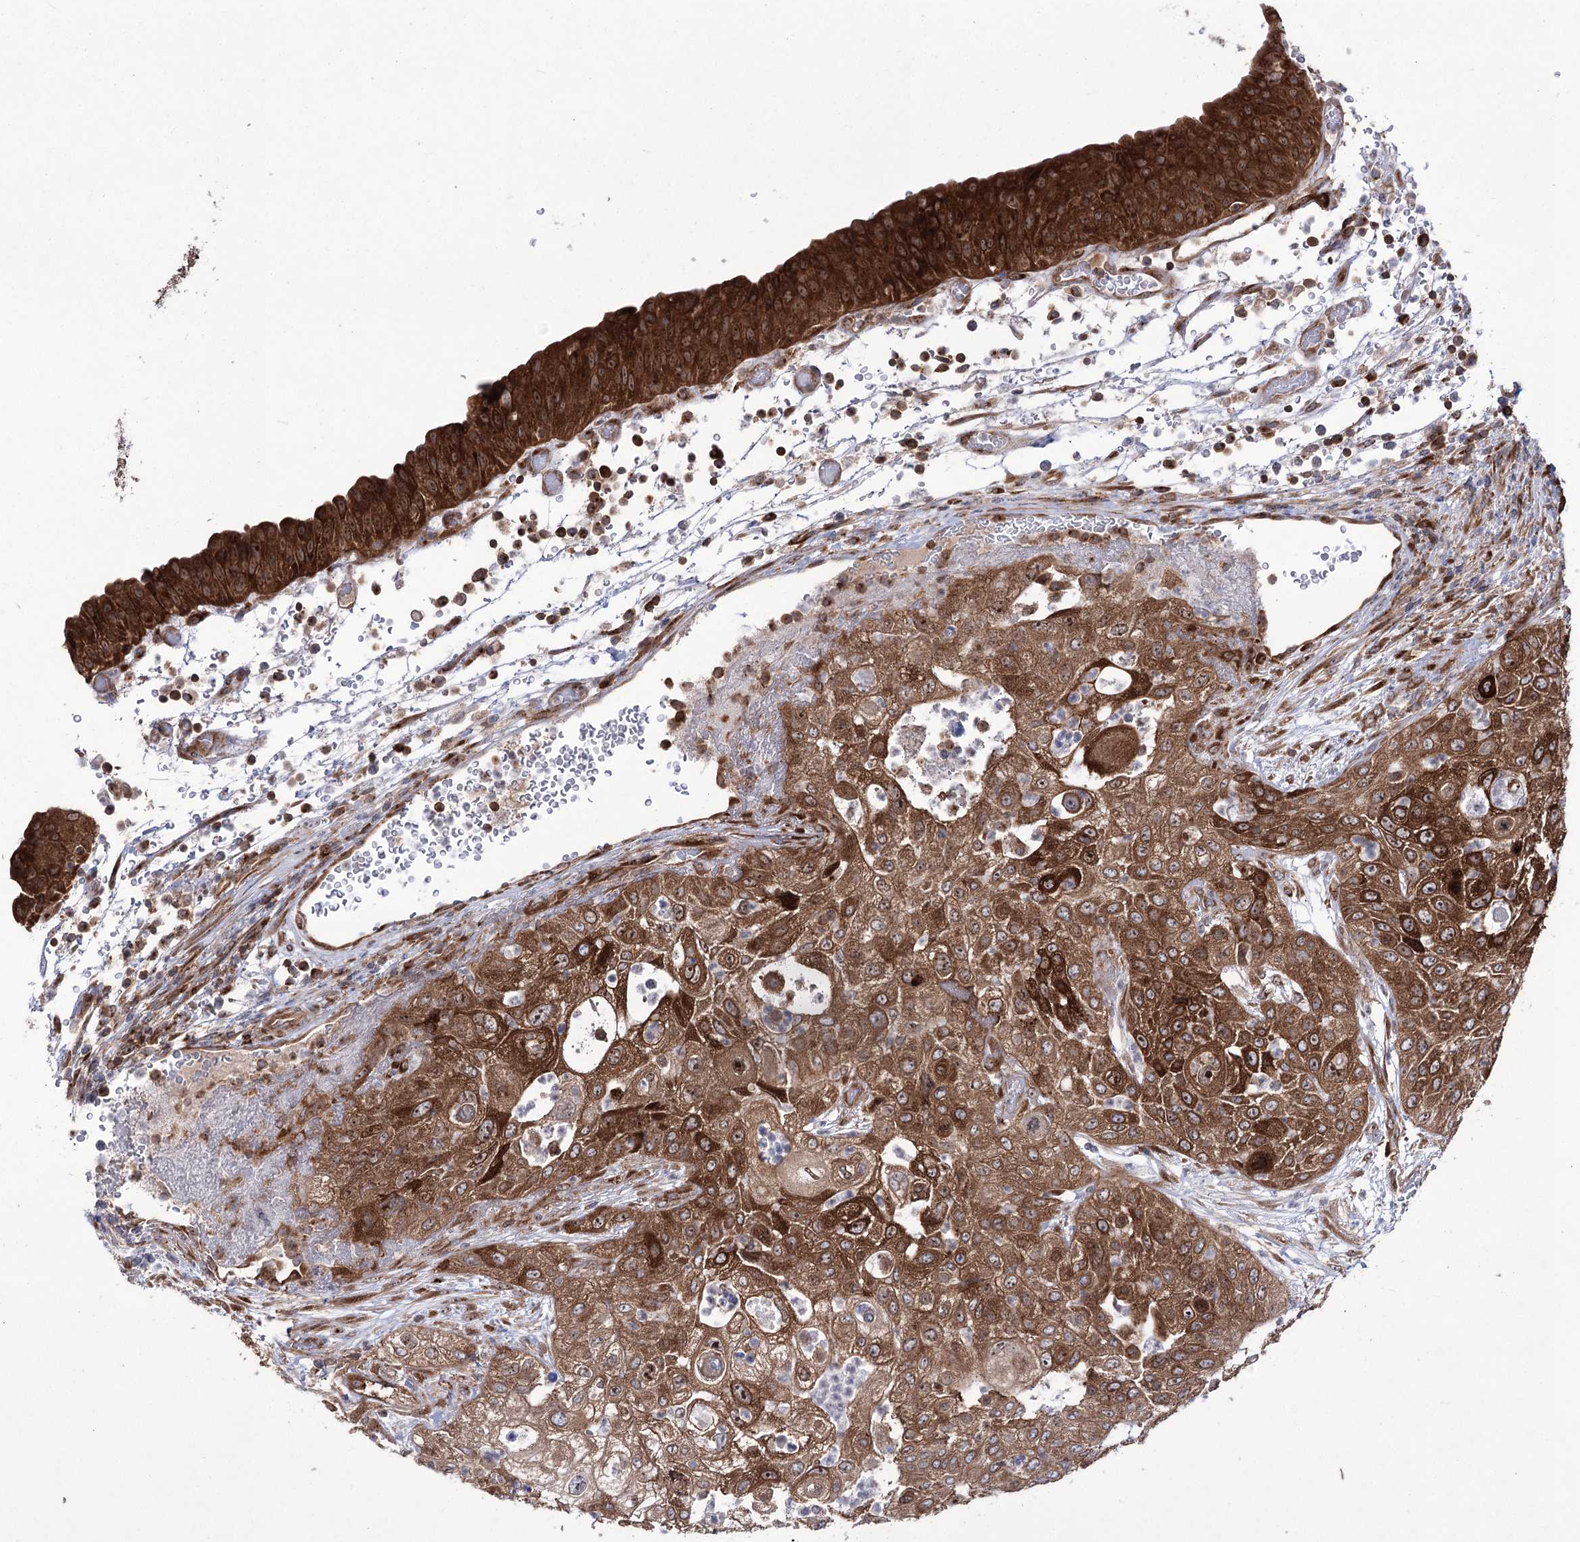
{"staining": {"intensity": "strong", "quantity": ">75%", "location": "cytoplasmic/membranous"}, "tissue": "urothelial cancer", "cell_type": "Tumor cells", "image_type": "cancer", "snomed": [{"axis": "morphology", "description": "Urothelial carcinoma, High grade"}, {"axis": "topography", "description": "Urinary bladder"}], "caption": "This is a histology image of IHC staining of urothelial carcinoma (high-grade), which shows strong positivity in the cytoplasmic/membranous of tumor cells.", "gene": "ZNF622", "patient": {"sex": "female", "age": 79}}